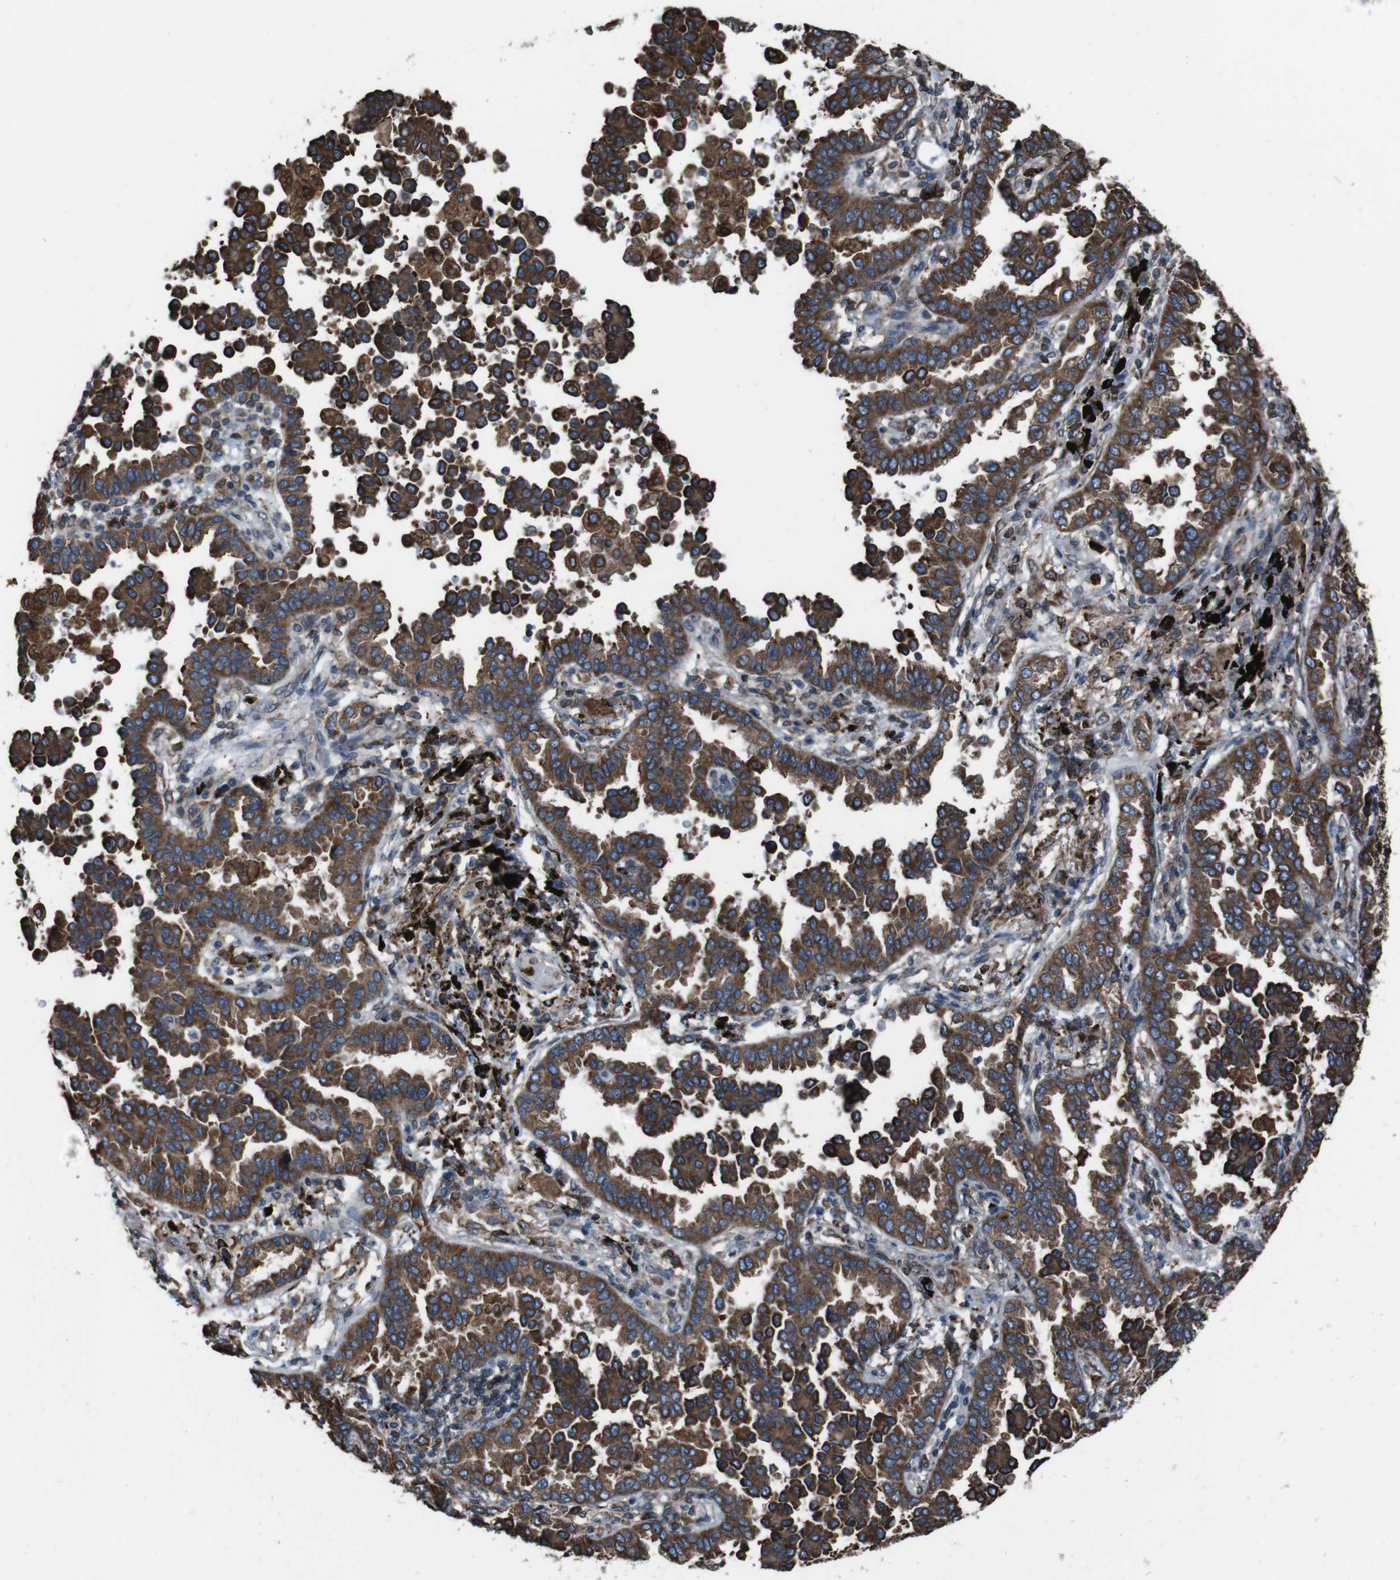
{"staining": {"intensity": "strong", "quantity": ">75%", "location": "cytoplasmic/membranous"}, "tissue": "lung cancer", "cell_type": "Tumor cells", "image_type": "cancer", "snomed": [{"axis": "morphology", "description": "Normal tissue, NOS"}, {"axis": "morphology", "description": "Adenocarcinoma, NOS"}, {"axis": "topography", "description": "Lung"}], "caption": "Immunohistochemical staining of human lung cancer (adenocarcinoma) reveals strong cytoplasmic/membranous protein staining in approximately >75% of tumor cells. The staining is performed using DAB brown chromogen to label protein expression. The nuclei are counter-stained blue using hematoxylin.", "gene": "APMAP", "patient": {"sex": "male", "age": 59}}